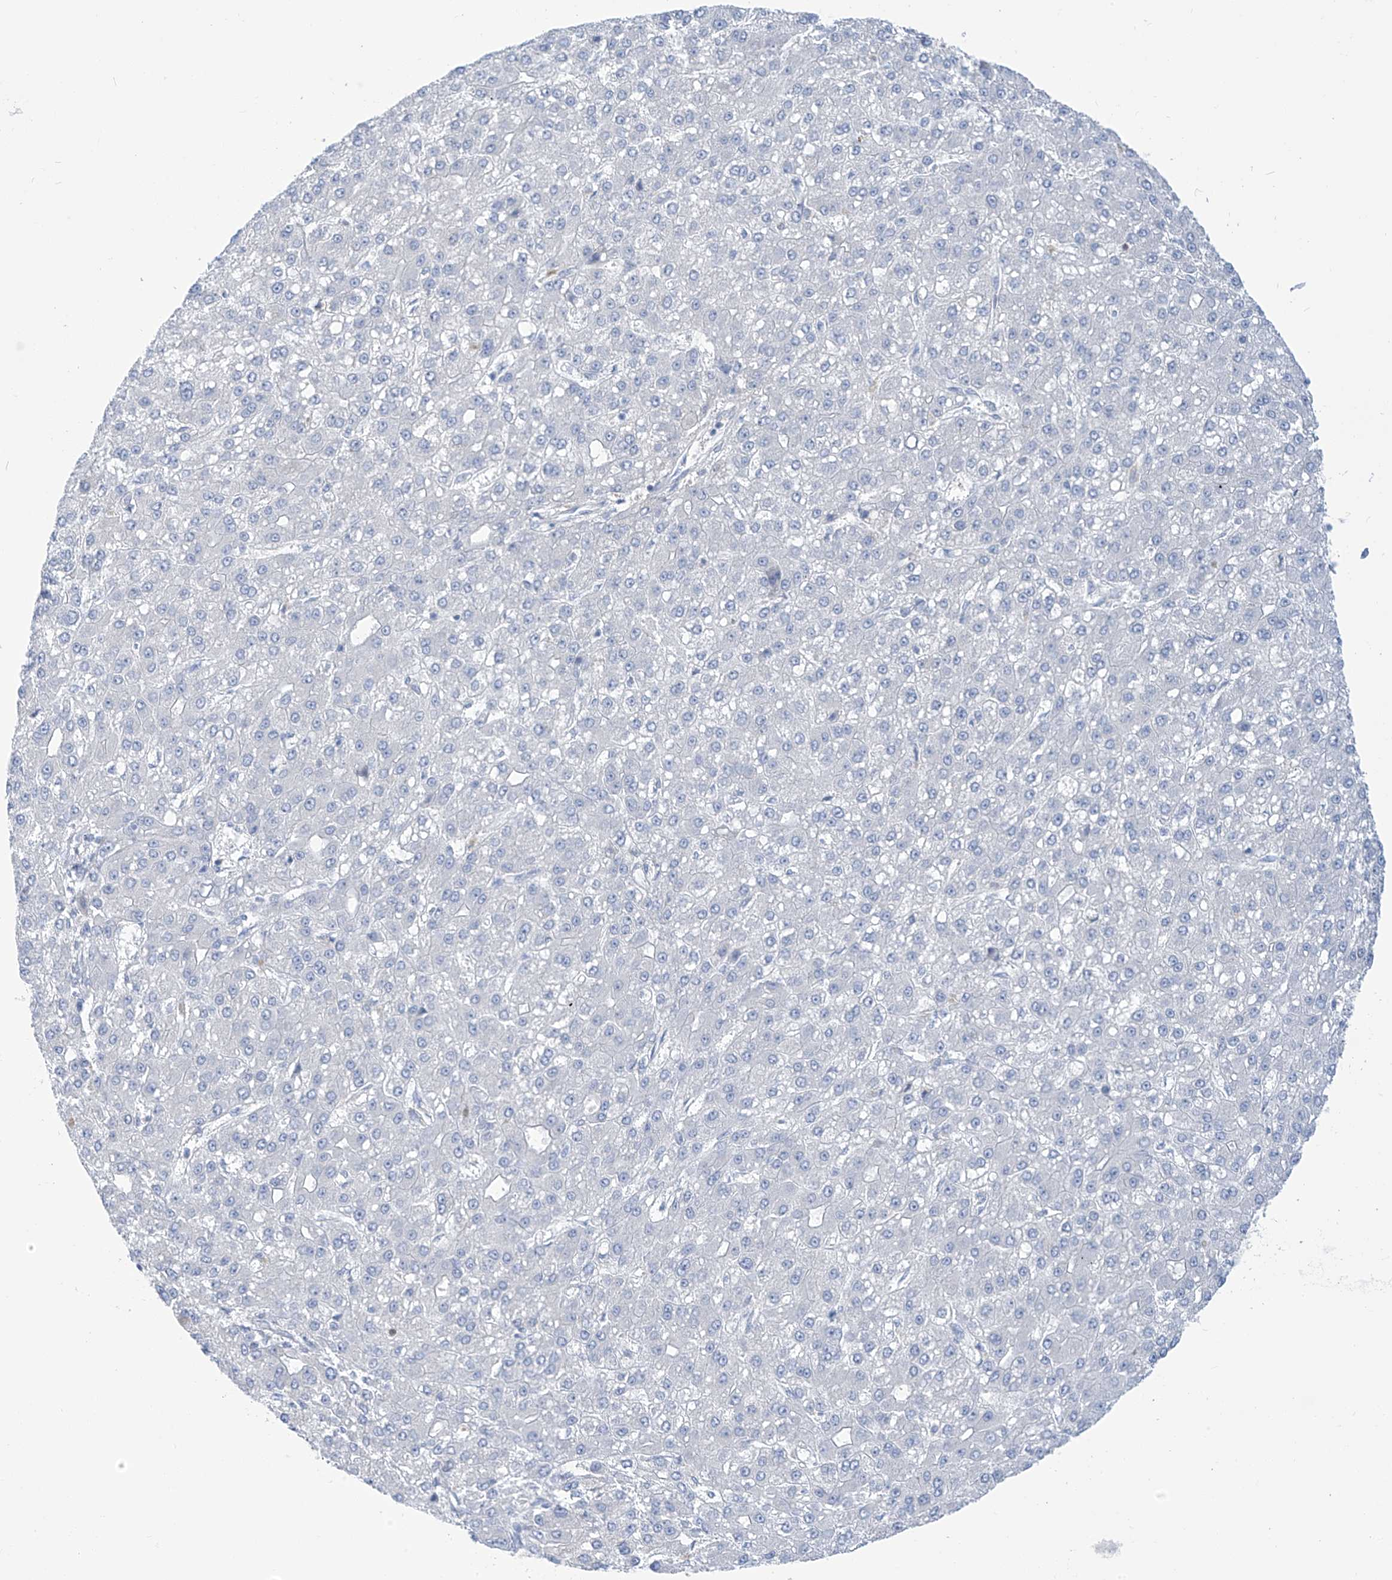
{"staining": {"intensity": "negative", "quantity": "none", "location": "none"}, "tissue": "liver cancer", "cell_type": "Tumor cells", "image_type": "cancer", "snomed": [{"axis": "morphology", "description": "Carcinoma, Hepatocellular, NOS"}, {"axis": "topography", "description": "Liver"}], "caption": "Liver hepatocellular carcinoma stained for a protein using IHC displays no positivity tumor cells.", "gene": "FABP2", "patient": {"sex": "male", "age": 67}}